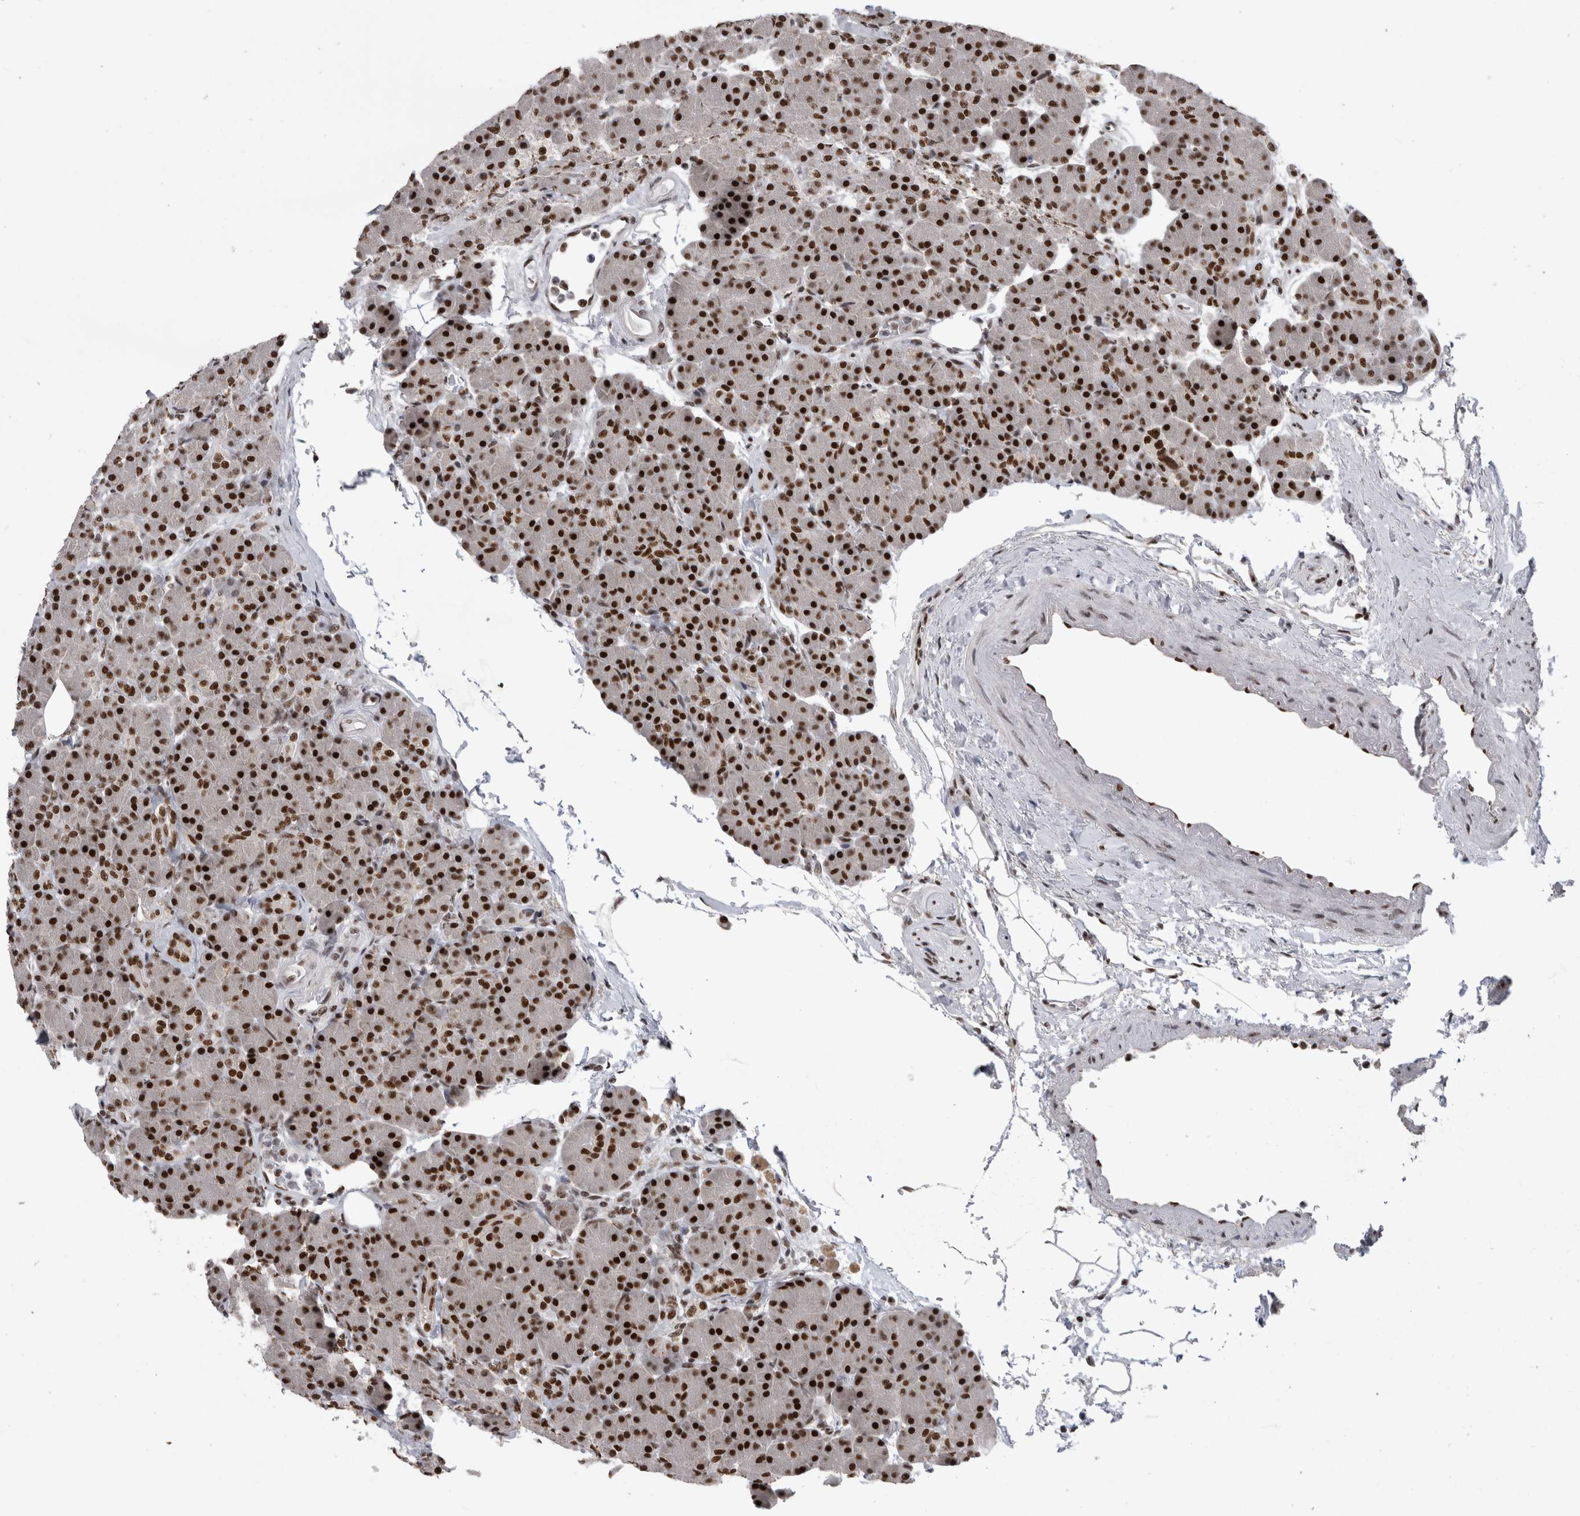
{"staining": {"intensity": "strong", "quantity": ">75%", "location": "nuclear"}, "tissue": "pancreas", "cell_type": "Exocrine glandular cells", "image_type": "normal", "snomed": [{"axis": "morphology", "description": "Normal tissue, NOS"}, {"axis": "topography", "description": "Pancreas"}], "caption": "Immunohistochemical staining of normal human pancreas shows strong nuclear protein expression in approximately >75% of exocrine glandular cells.", "gene": "ZSCAN2", "patient": {"sex": "female", "age": 43}}